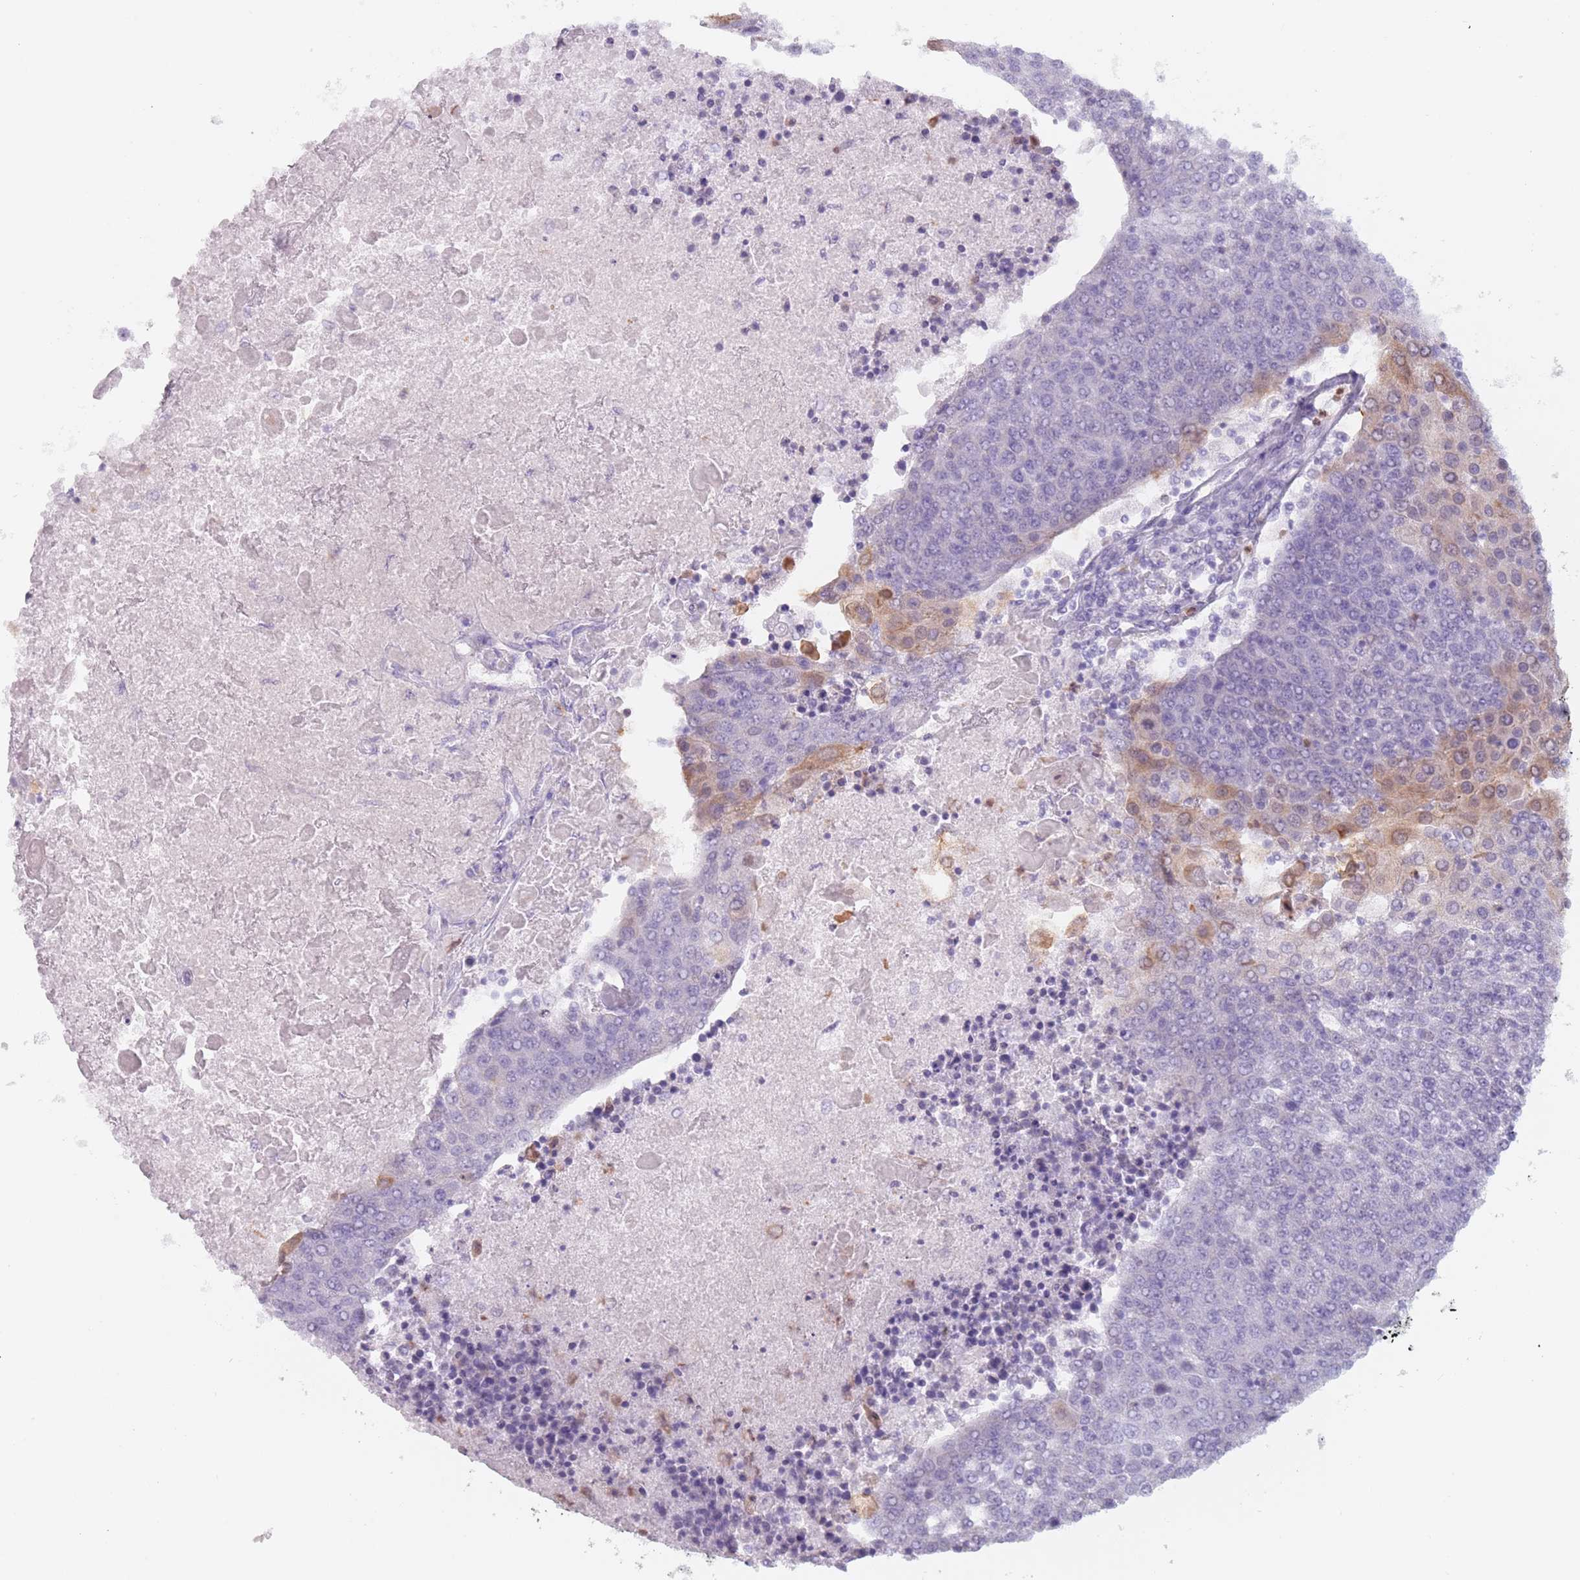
{"staining": {"intensity": "negative", "quantity": "none", "location": "none"}, "tissue": "urothelial cancer", "cell_type": "Tumor cells", "image_type": "cancer", "snomed": [{"axis": "morphology", "description": "Urothelial carcinoma, High grade"}, {"axis": "topography", "description": "Urinary bladder"}], "caption": "Immunohistochemistry histopathology image of neoplastic tissue: human high-grade urothelial carcinoma stained with DAB (3,3'-diaminobenzidine) demonstrates no significant protein positivity in tumor cells.", "gene": "ZNF584", "patient": {"sex": "female", "age": 85}}